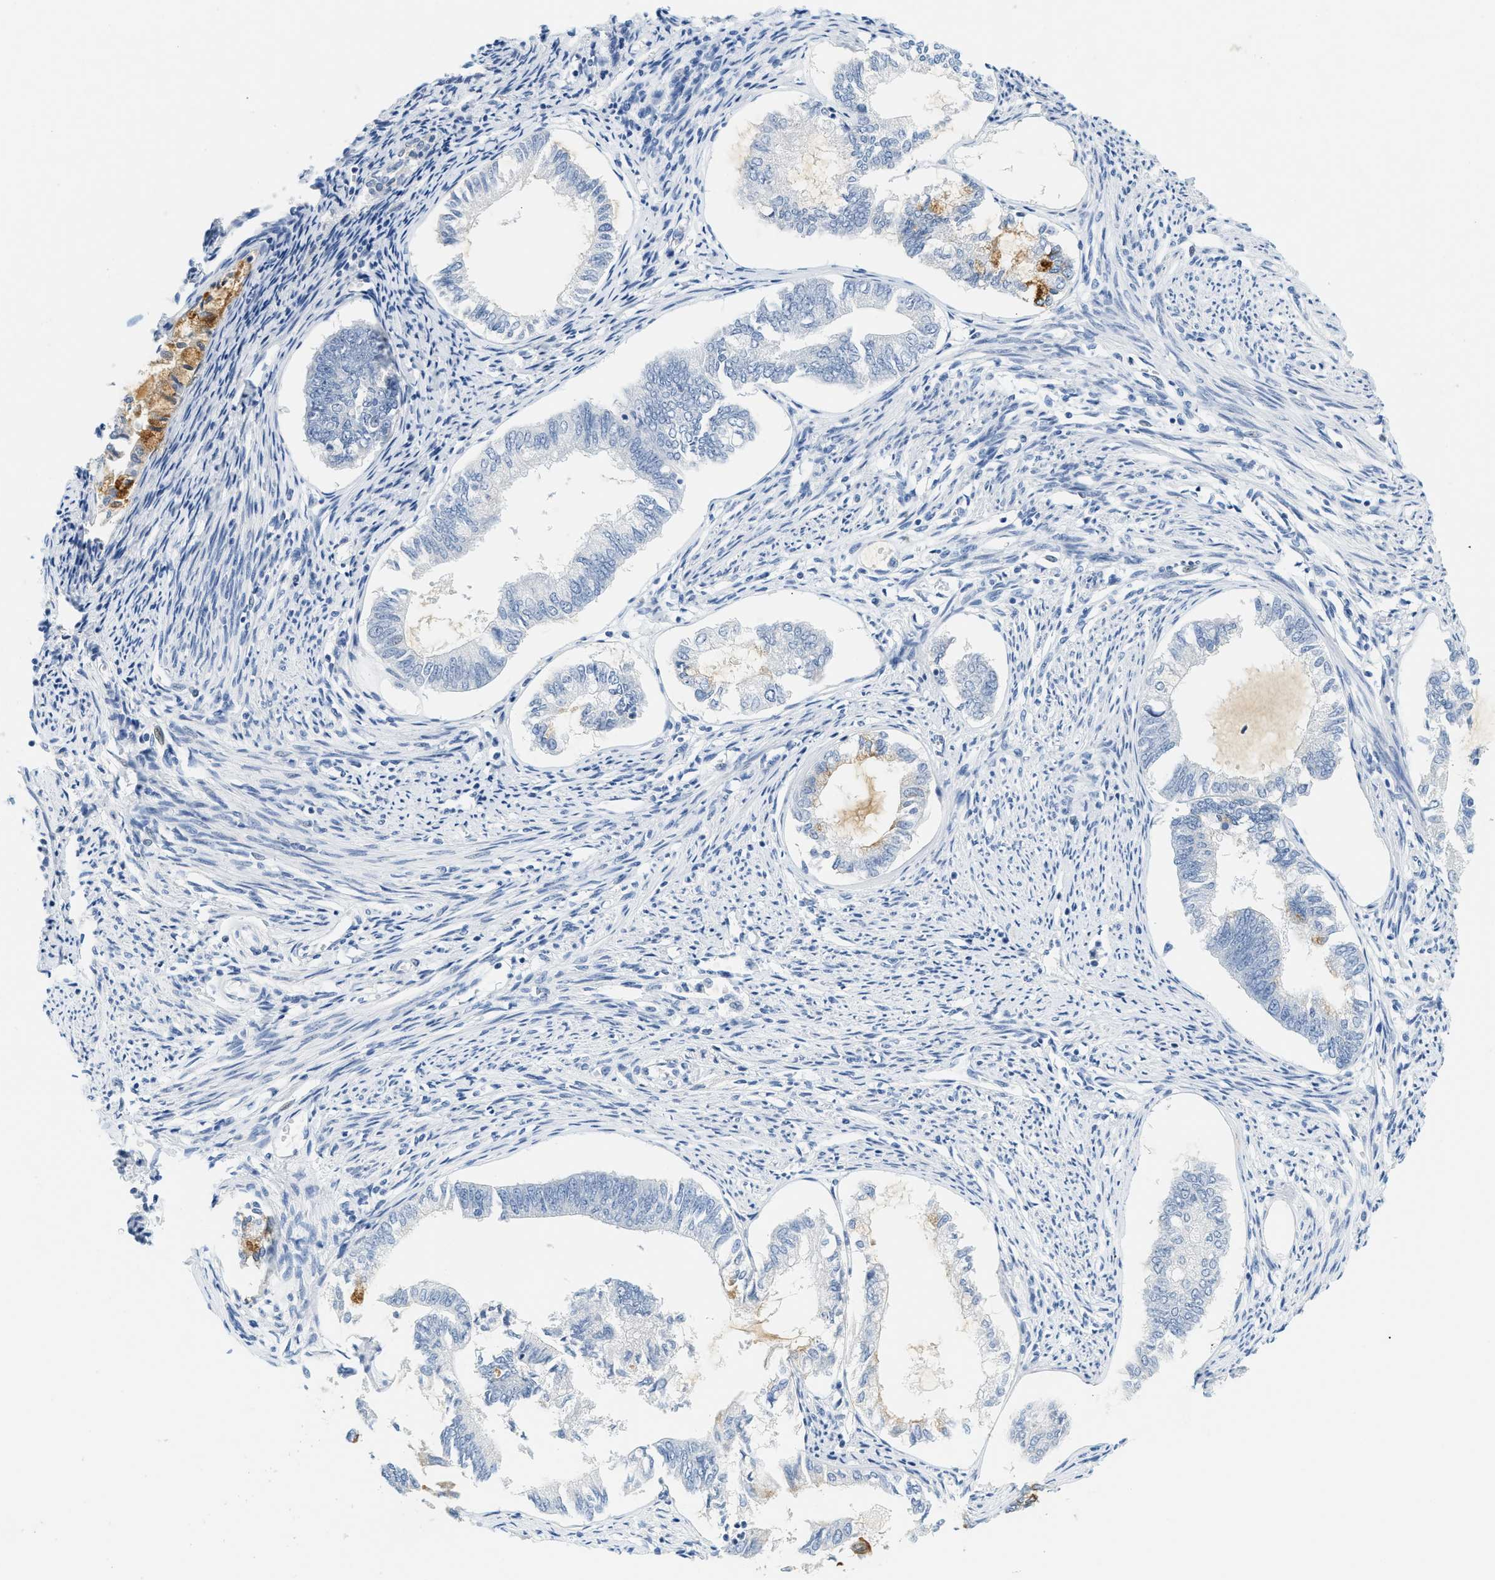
{"staining": {"intensity": "negative", "quantity": "none", "location": "none"}, "tissue": "endometrial cancer", "cell_type": "Tumor cells", "image_type": "cancer", "snomed": [{"axis": "morphology", "description": "Adenocarcinoma, NOS"}, {"axis": "topography", "description": "Endometrium"}], "caption": "Endometrial cancer was stained to show a protein in brown. There is no significant positivity in tumor cells.", "gene": "LCN2", "patient": {"sex": "female", "age": 86}}